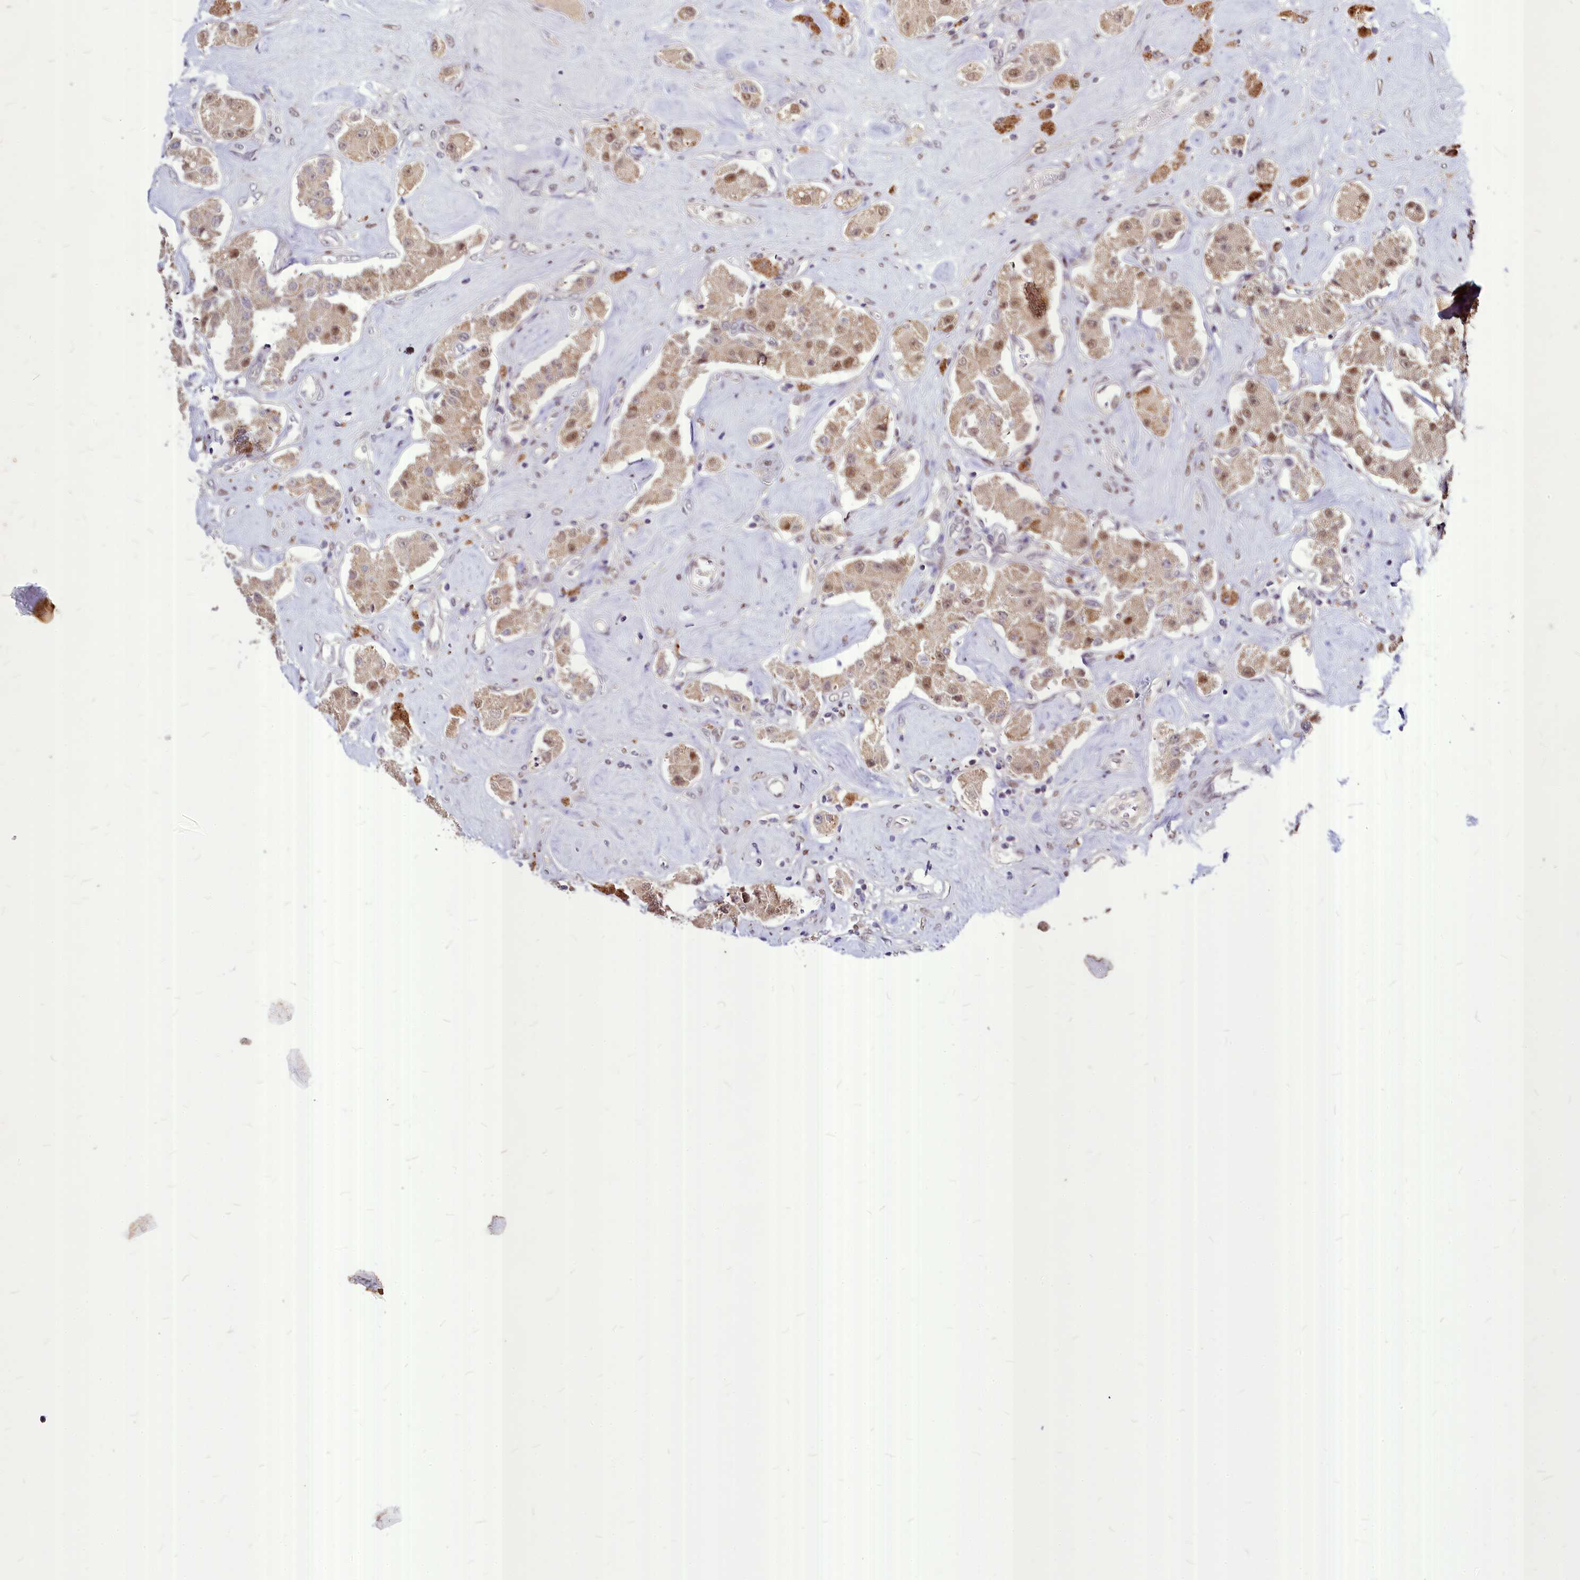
{"staining": {"intensity": "moderate", "quantity": ">75%", "location": "nuclear"}, "tissue": "carcinoid", "cell_type": "Tumor cells", "image_type": "cancer", "snomed": [{"axis": "morphology", "description": "Carcinoid, malignant, NOS"}, {"axis": "topography", "description": "Pancreas"}], "caption": "Brown immunohistochemical staining in malignant carcinoid exhibits moderate nuclear expression in approximately >75% of tumor cells.", "gene": "MAML2", "patient": {"sex": "male", "age": 41}}